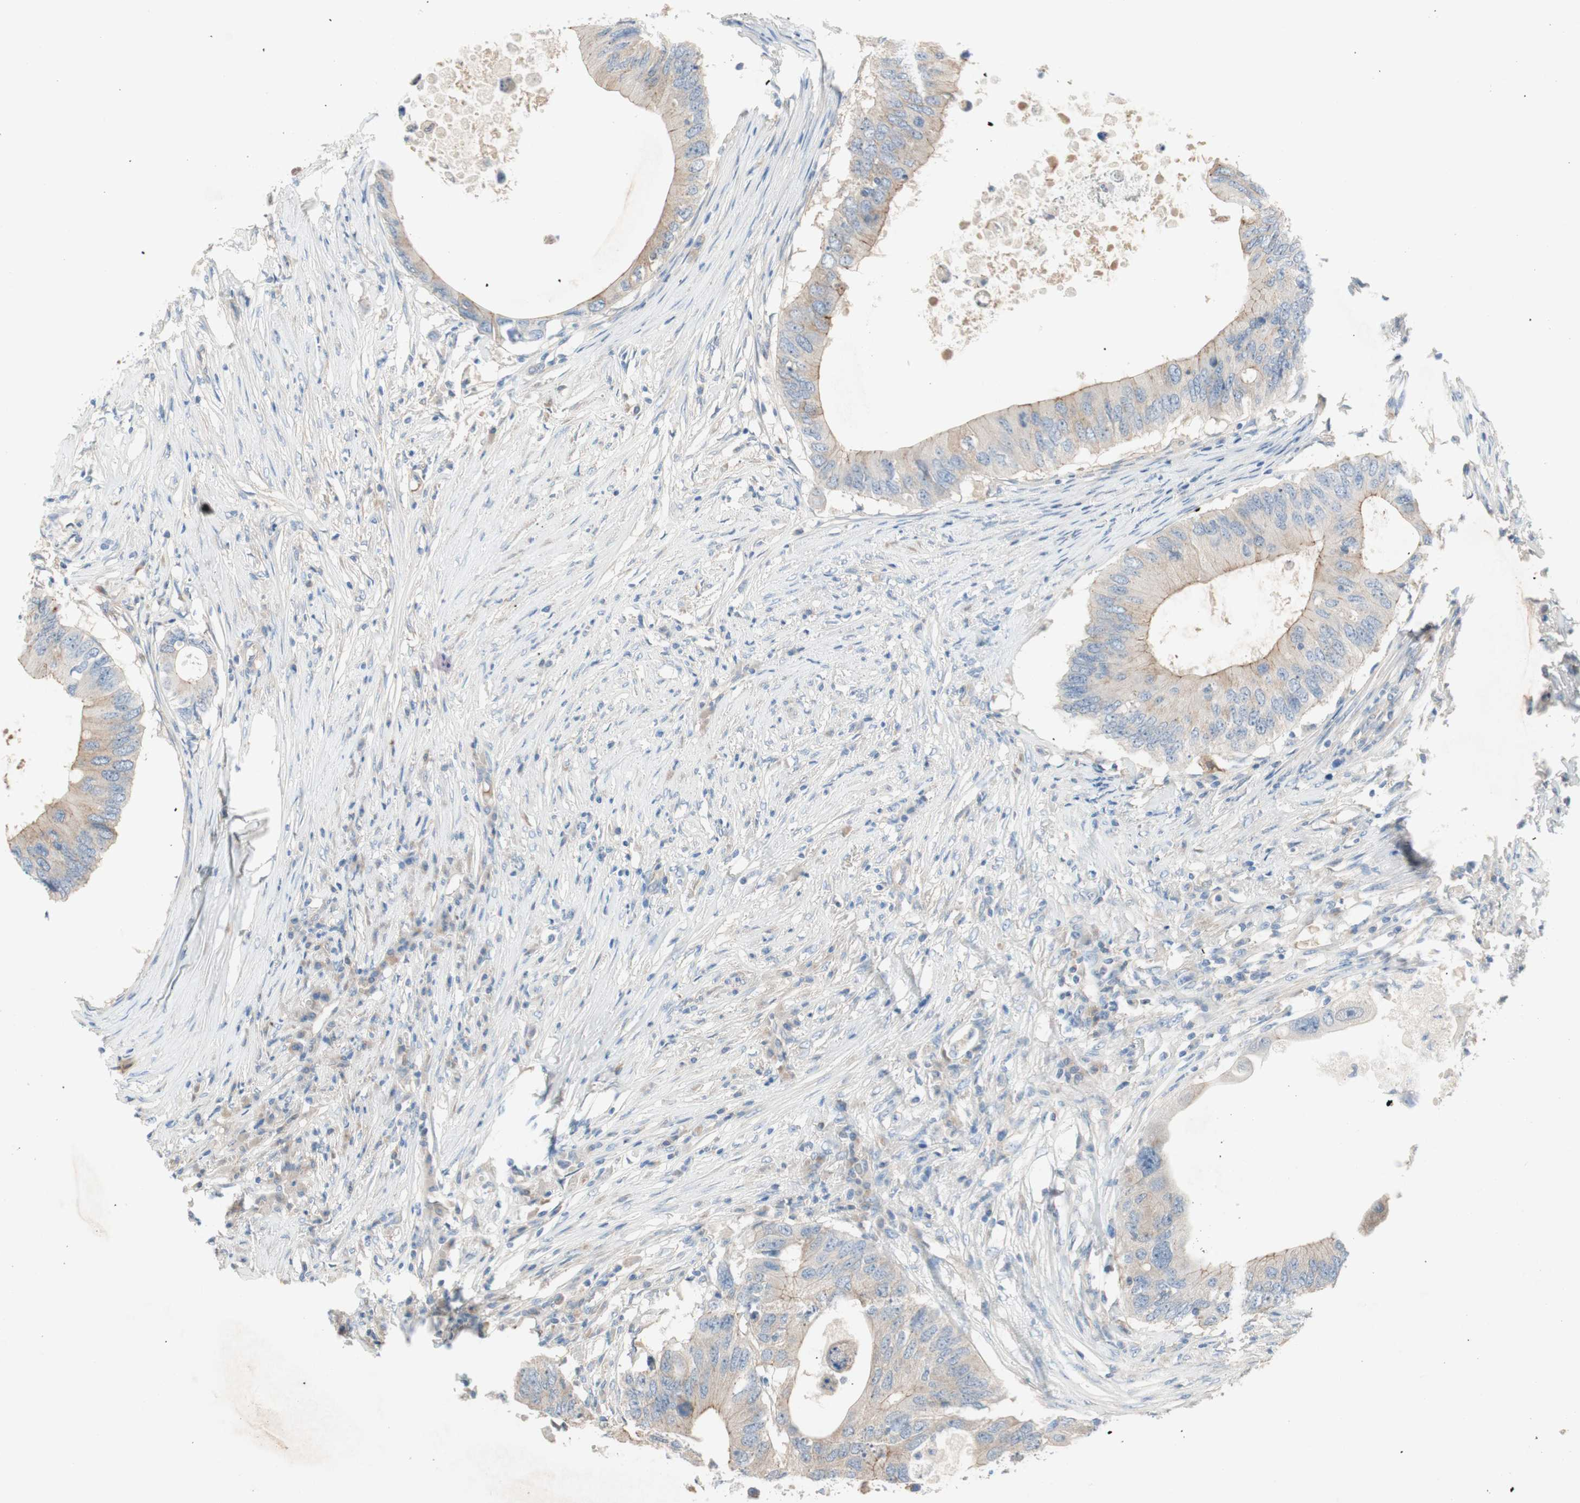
{"staining": {"intensity": "weak", "quantity": "25%-75%", "location": "cytoplasmic/membranous"}, "tissue": "colorectal cancer", "cell_type": "Tumor cells", "image_type": "cancer", "snomed": [{"axis": "morphology", "description": "Adenocarcinoma, NOS"}, {"axis": "topography", "description": "Colon"}], "caption": "Tumor cells show low levels of weak cytoplasmic/membranous staining in approximately 25%-75% of cells in human colorectal cancer (adenocarcinoma). The protein of interest is shown in brown color, while the nuclei are stained blue.", "gene": "GLUL", "patient": {"sex": "male", "age": 71}}